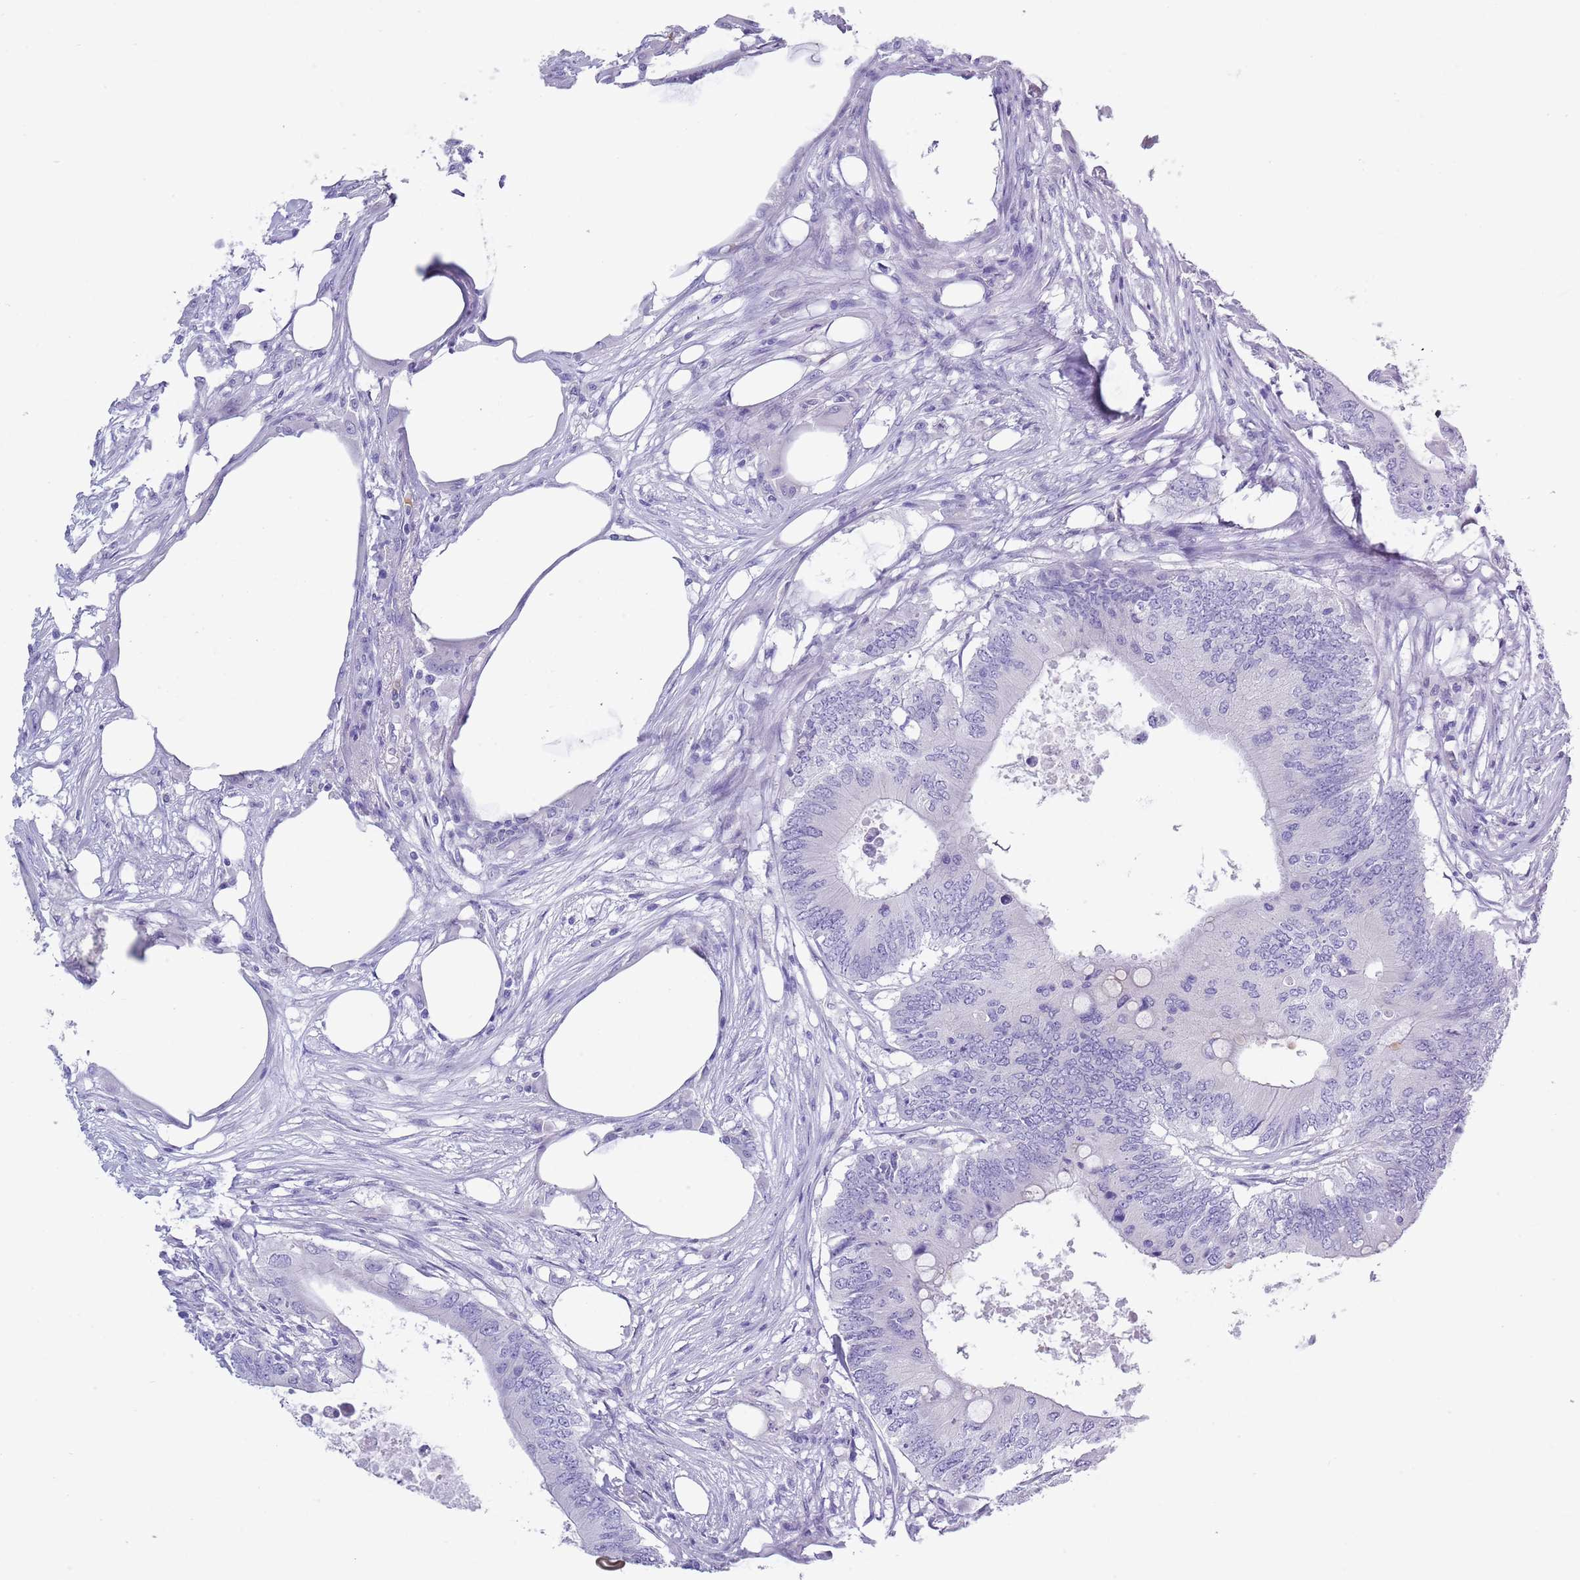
{"staining": {"intensity": "negative", "quantity": "none", "location": "none"}, "tissue": "colorectal cancer", "cell_type": "Tumor cells", "image_type": "cancer", "snomed": [{"axis": "morphology", "description": "Adenocarcinoma, NOS"}, {"axis": "topography", "description": "Colon"}], "caption": "A micrograph of adenocarcinoma (colorectal) stained for a protein displays no brown staining in tumor cells.", "gene": "ZFP2", "patient": {"sex": "male", "age": 71}}